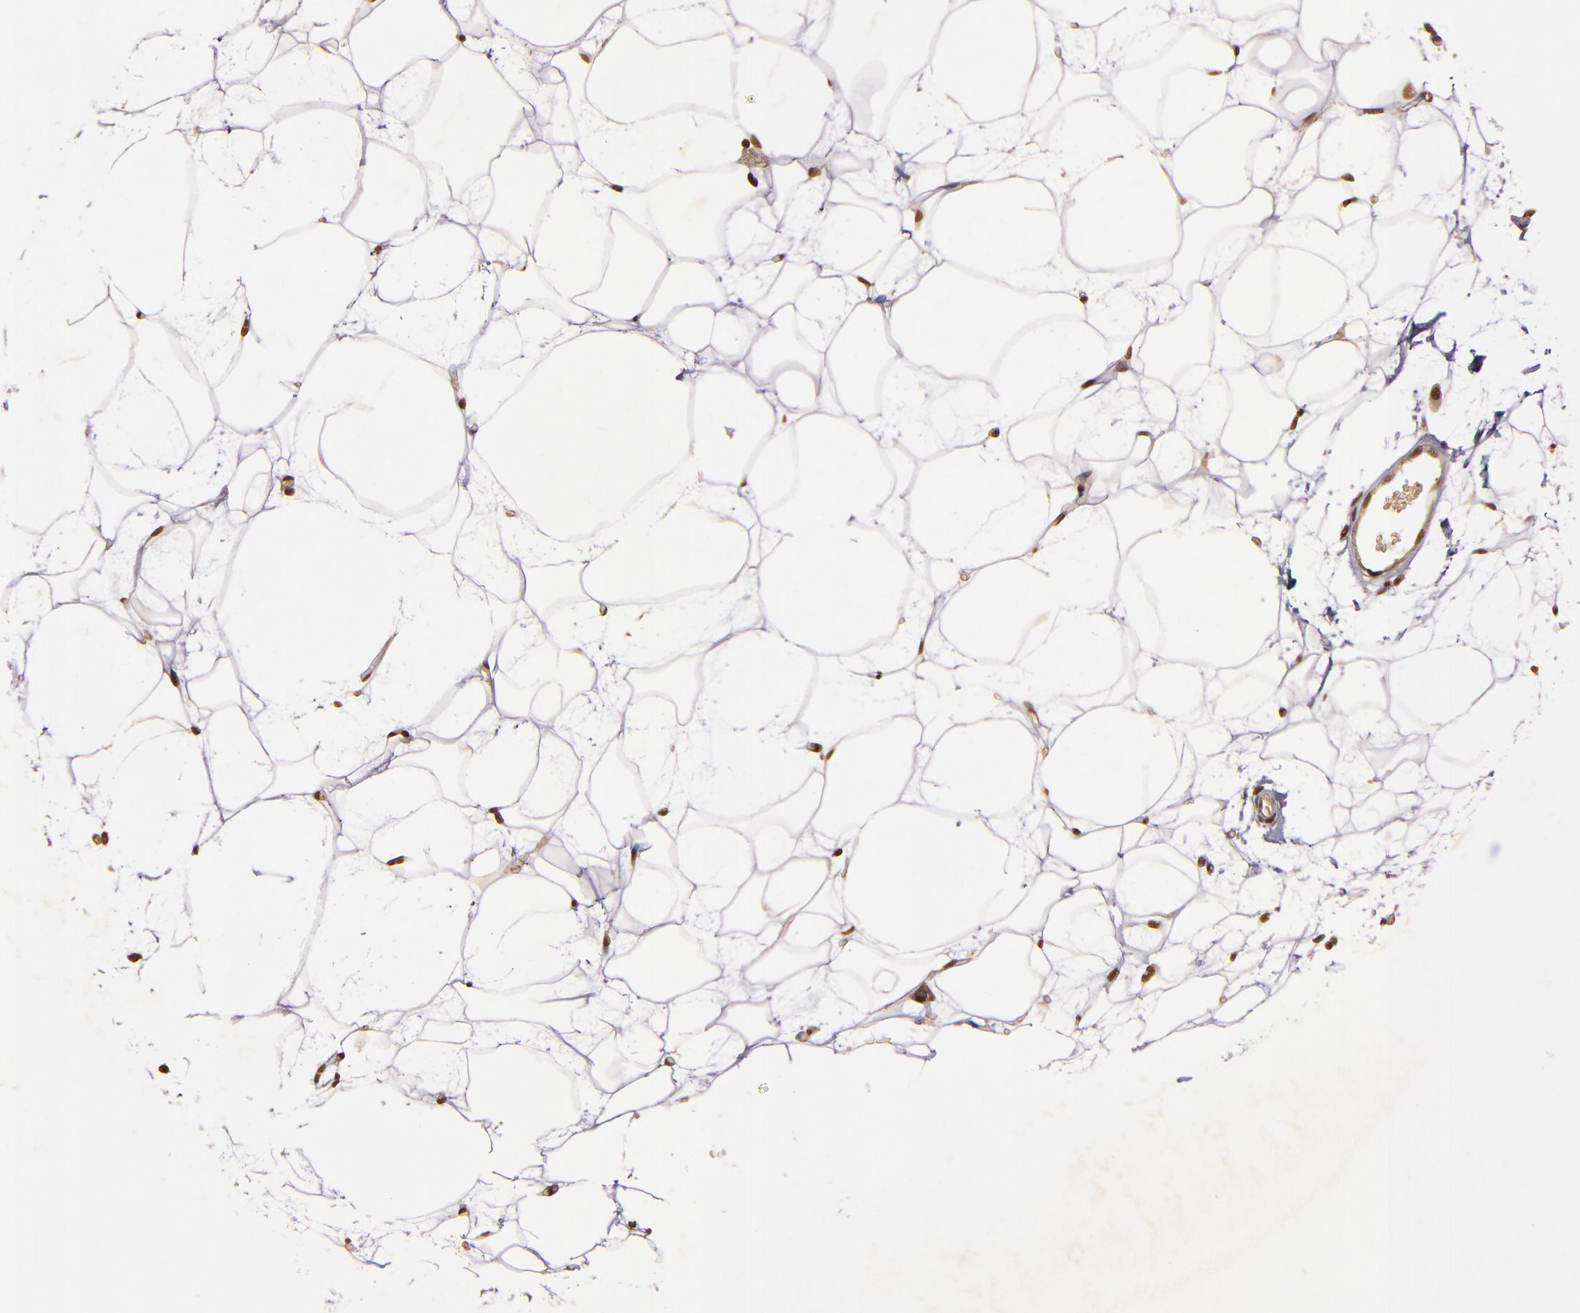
{"staining": {"intensity": "strong", "quantity": ">75%", "location": "nuclear"}, "tissue": "breast", "cell_type": "Adipocytes", "image_type": "normal", "snomed": [{"axis": "morphology", "description": "Normal tissue, NOS"}, {"axis": "topography", "description": "Breast"}], "caption": "IHC (DAB (3,3'-diaminobenzidine)) staining of normal human breast displays strong nuclear protein staining in about >75% of adipocytes. Nuclei are stained in blue.", "gene": "CUL1", "patient": {"sex": "female", "age": 23}}